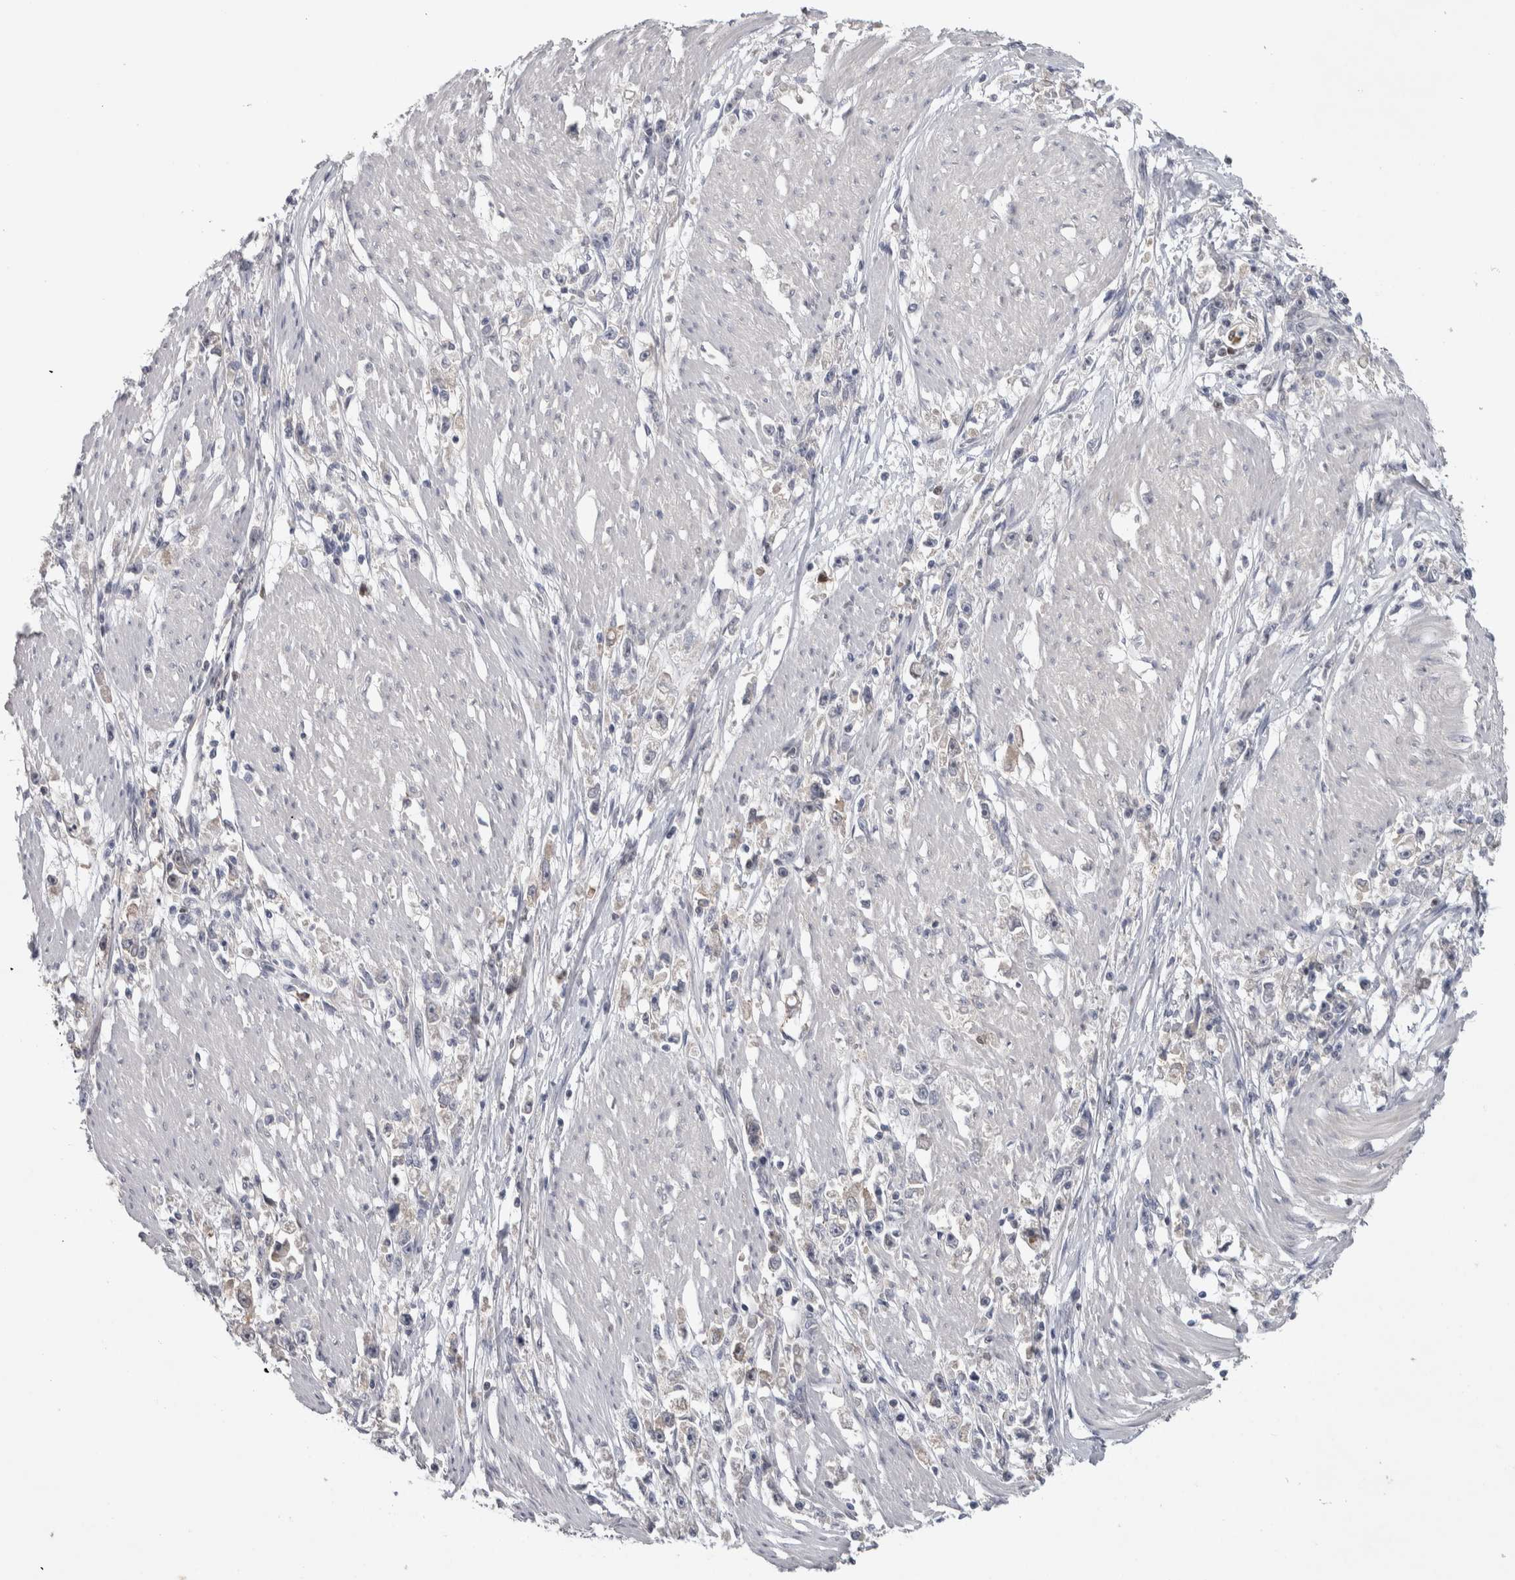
{"staining": {"intensity": "negative", "quantity": "none", "location": "none"}, "tissue": "stomach cancer", "cell_type": "Tumor cells", "image_type": "cancer", "snomed": [{"axis": "morphology", "description": "Adenocarcinoma, NOS"}, {"axis": "topography", "description": "Stomach"}], "caption": "Tumor cells show no significant positivity in stomach cancer (adenocarcinoma).", "gene": "NFKB2", "patient": {"sex": "female", "age": 59}}